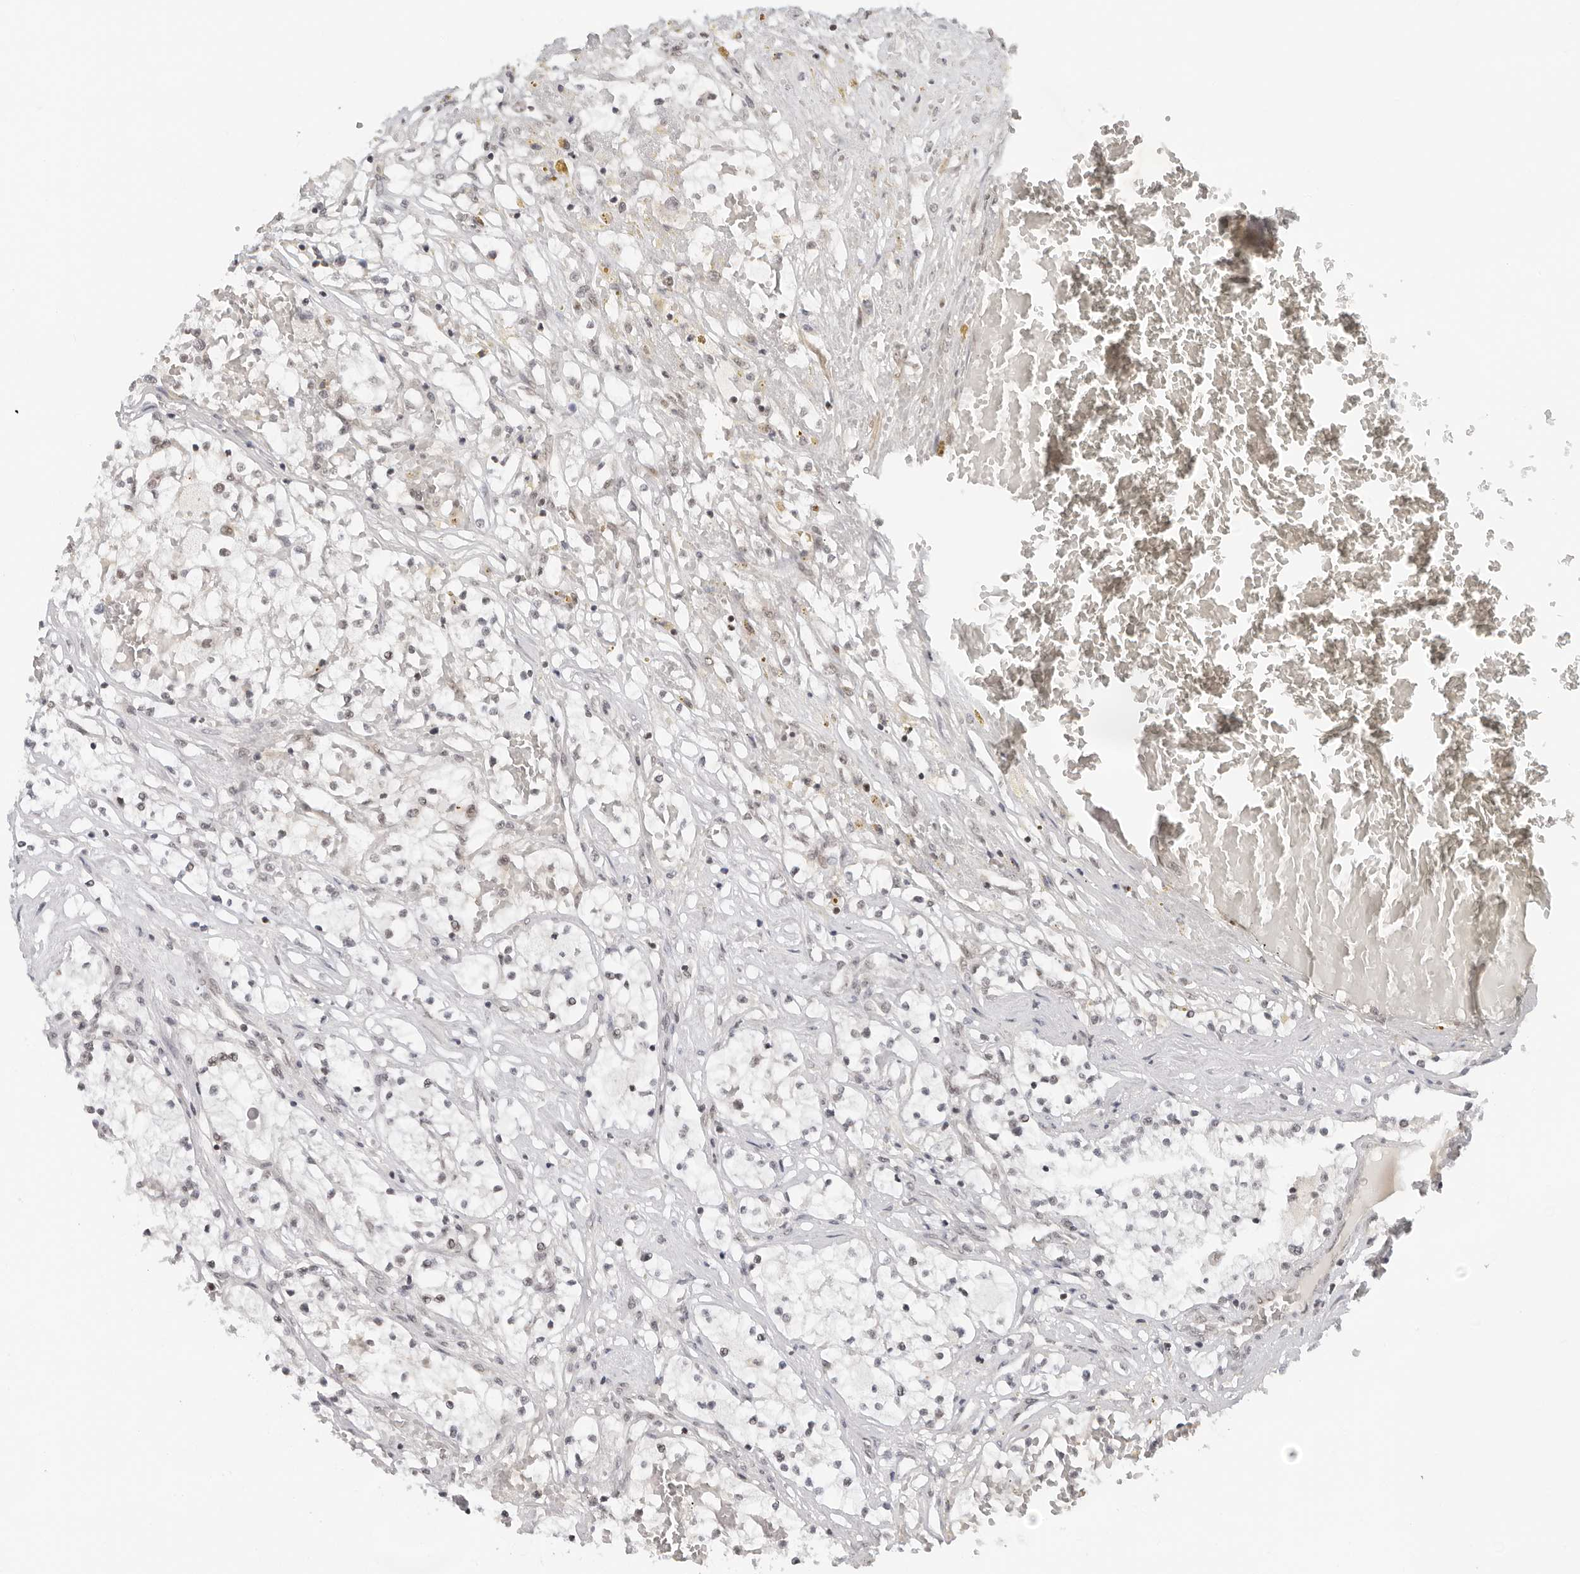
{"staining": {"intensity": "negative", "quantity": "none", "location": "none"}, "tissue": "renal cancer", "cell_type": "Tumor cells", "image_type": "cancer", "snomed": [{"axis": "morphology", "description": "Normal tissue, NOS"}, {"axis": "morphology", "description": "Adenocarcinoma, NOS"}, {"axis": "topography", "description": "Kidney"}], "caption": "The immunohistochemistry (IHC) histopathology image has no significant staining in tumor cells of adenocarcinoma (renal) tissue.", "gene": "TOX4", "patient": {"sex": "male", "age": 68}}